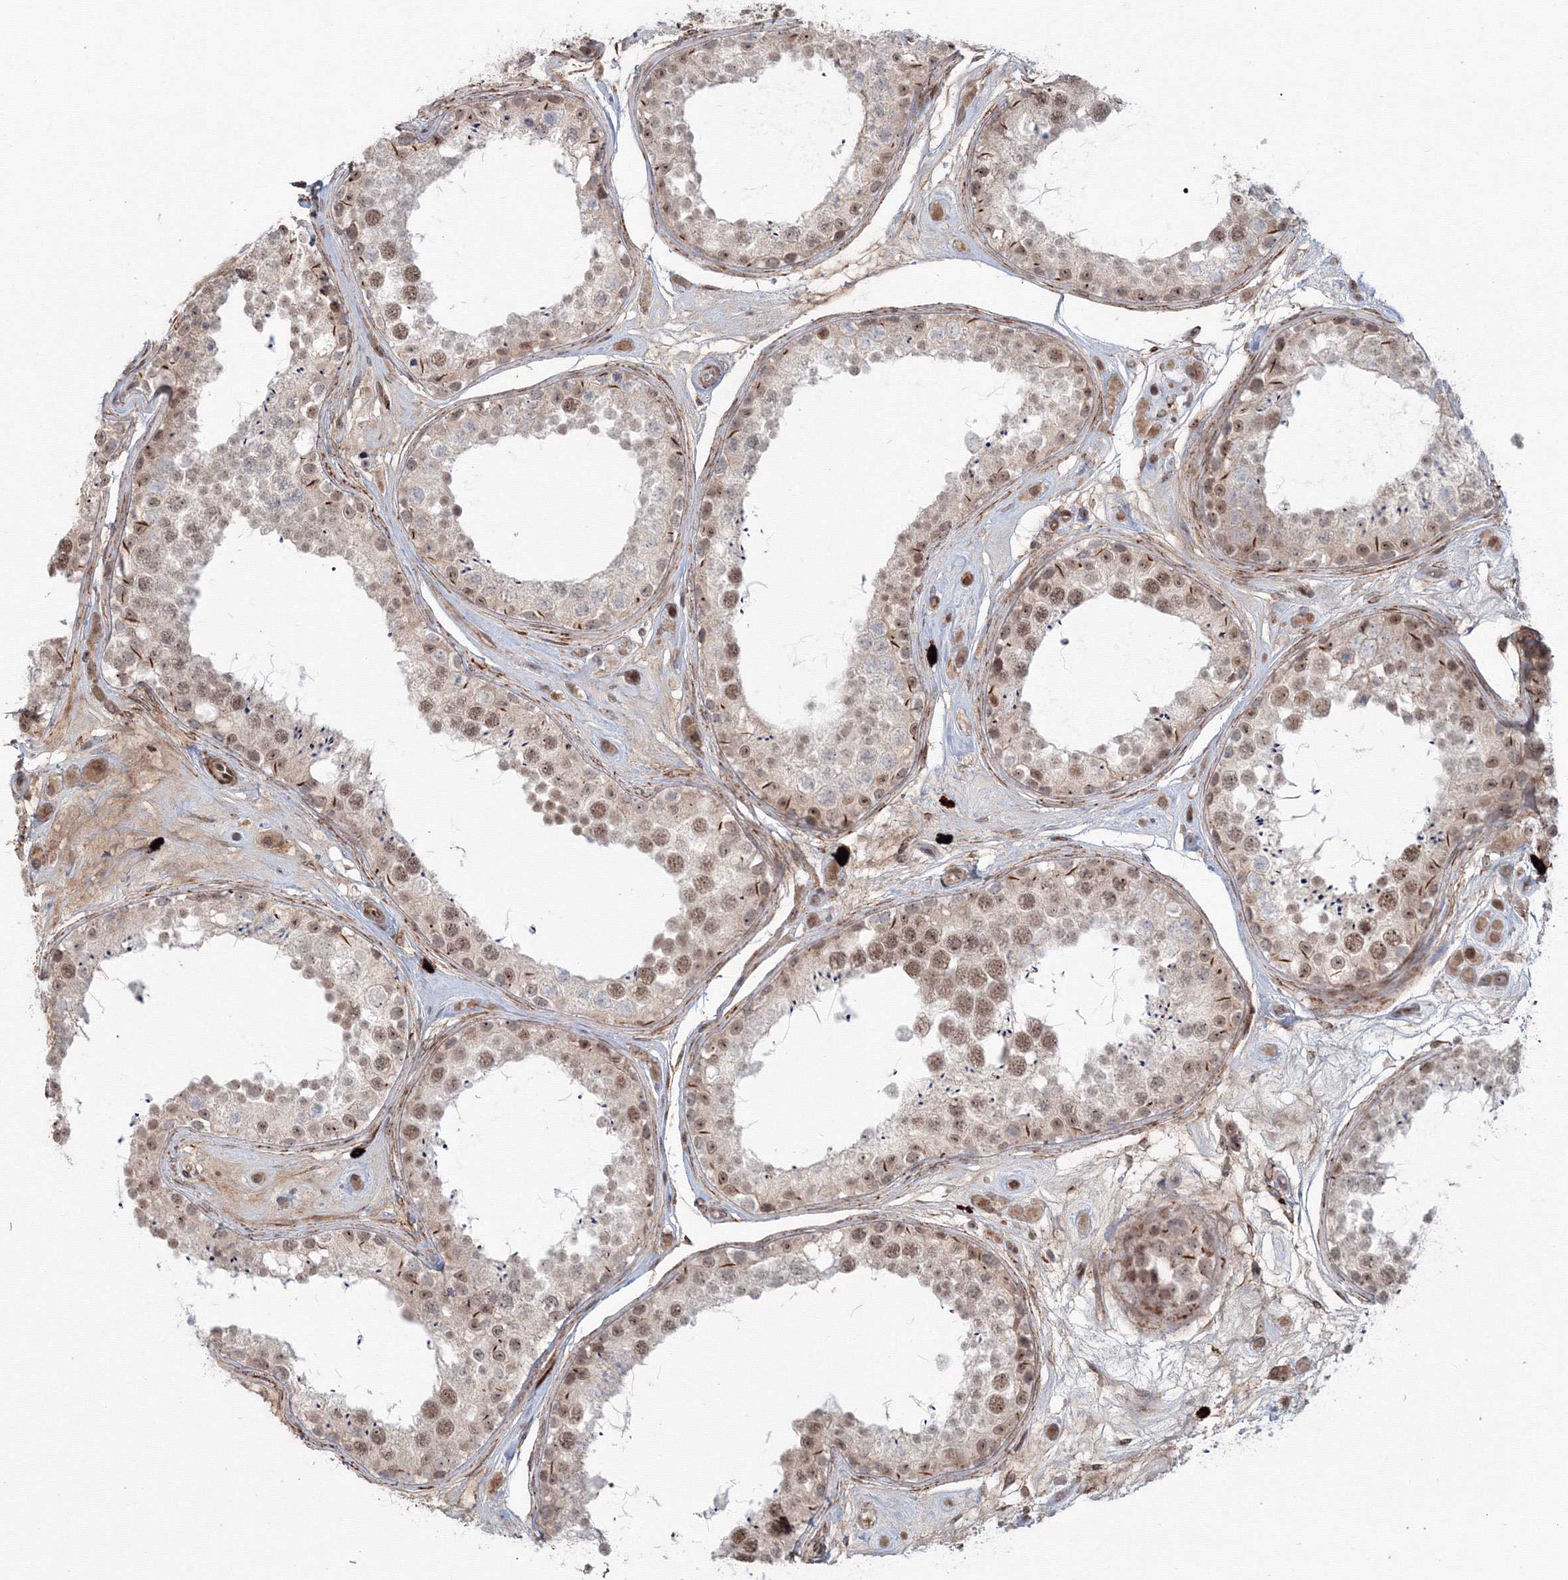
{"staining": {"intensity": "moderate", "quantity": ">75%", "location": "nuclear"}, "tissue": "testis", "cell_type": "Cells in seminiferous ducts", "image_type": "normal", "snomed": [{"axis": "morphology", "description": "Normal tissue, NOS"}, {"axis": "topography", "description": "Testis"}], "caption": "The image exhibits staining of normal testis, revealing moderate nuclear protein positivity (brown color) within cells in seminiferous ducts.", "gene": "SH3PXD2A", "patient": {"sex": "male", "age": 25}}